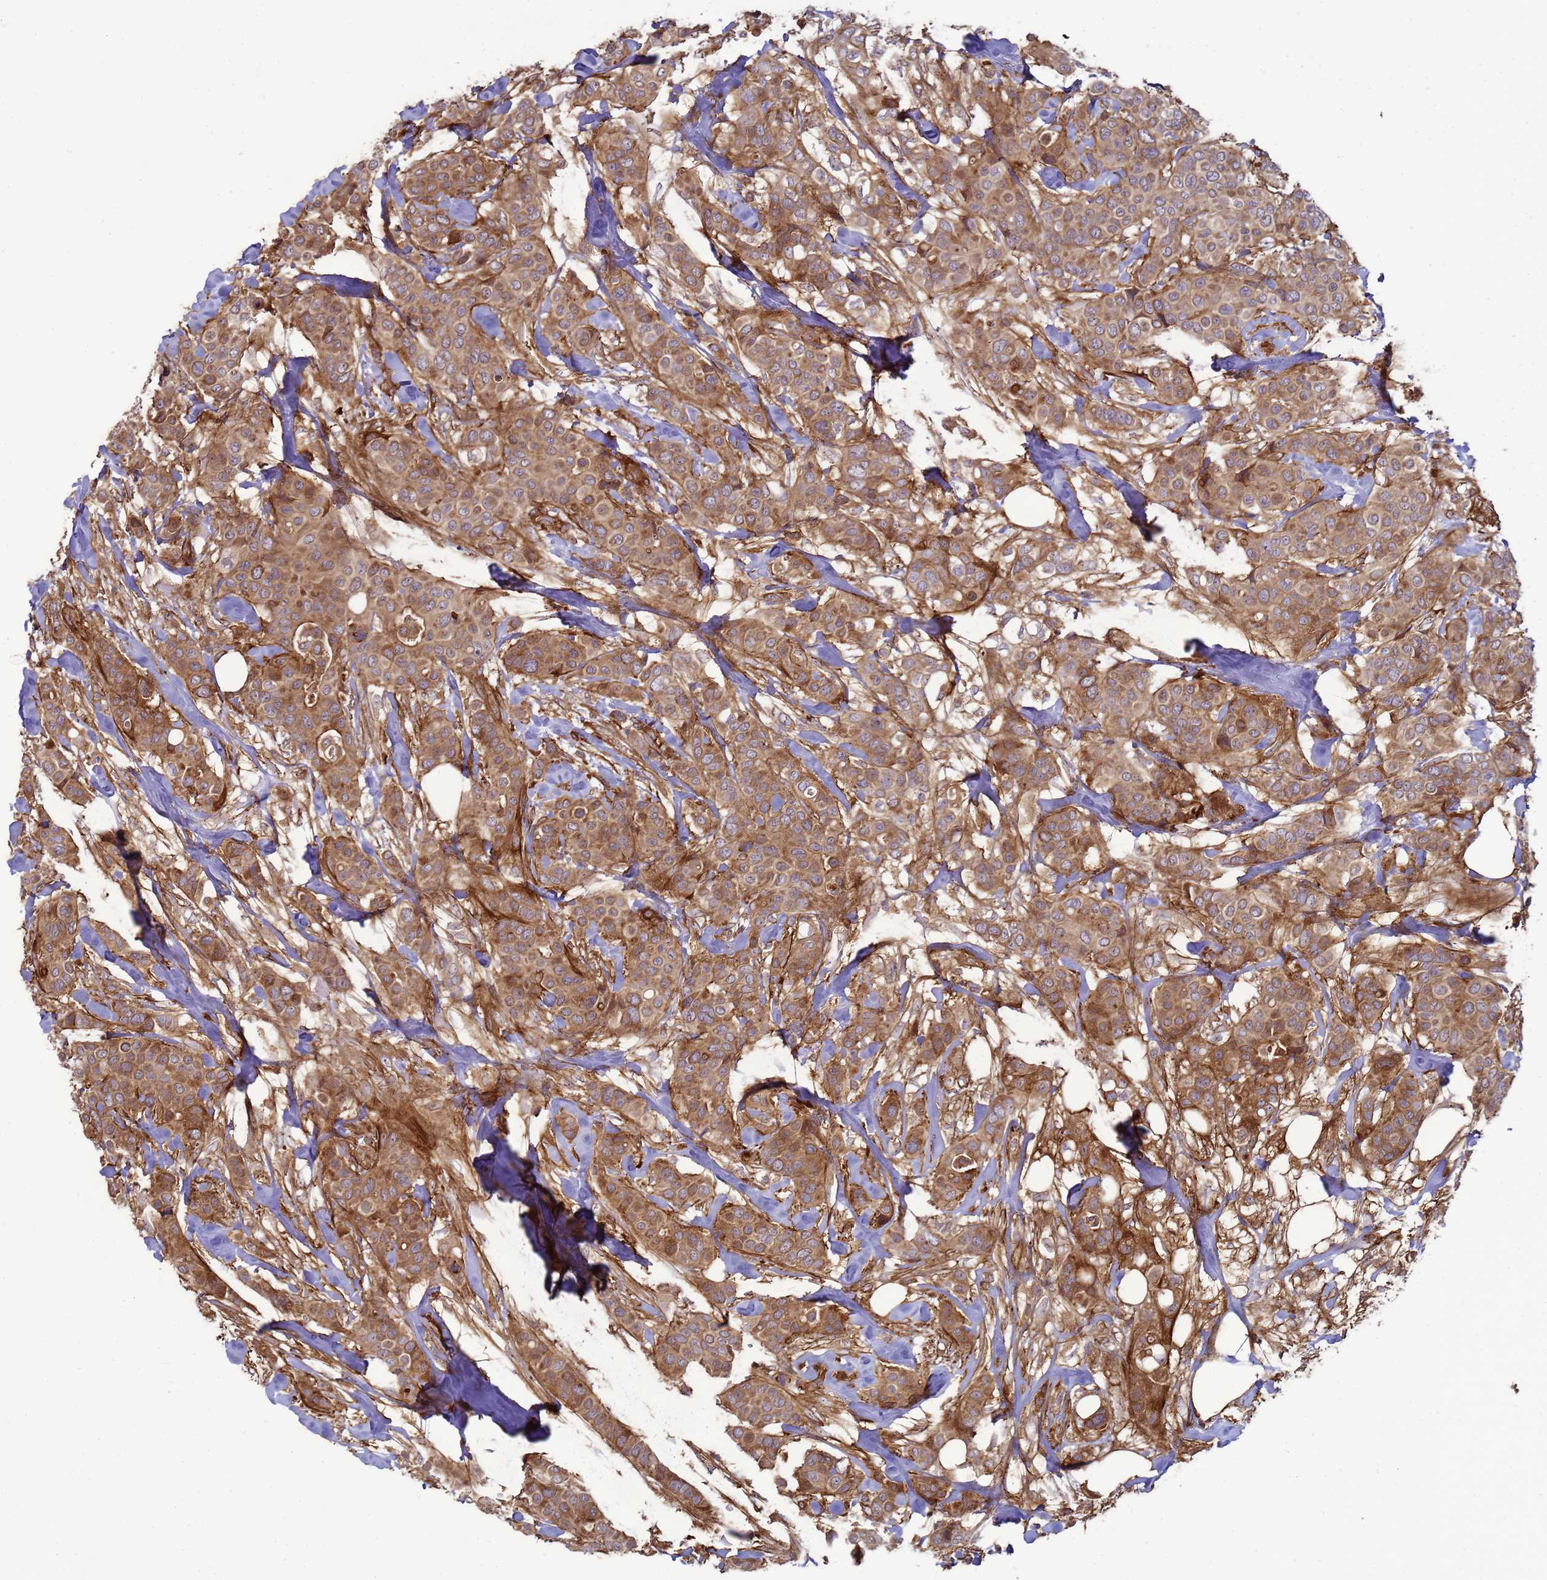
{"staining": {"intensity": "moderate", "quantity": ">75%", "location": "cytoplasmic/membranous"}, "tissue": "breast cancer", "cell_type": "Tumor cells", "image_type": "cancer", "snomed": [{"axis": "morphology", "description": "Lobular carcinoma"}, {"axis": "topography", "description": "Breast"}], "caption": "Lobular carcinoma (breast) stained for a protein (brown) displays moderate cytoplasmic/membranous positive expression in about >75% of tumor cells.", "gene": "CNOT1", "patient": {"sex": "female", "age": 51}}